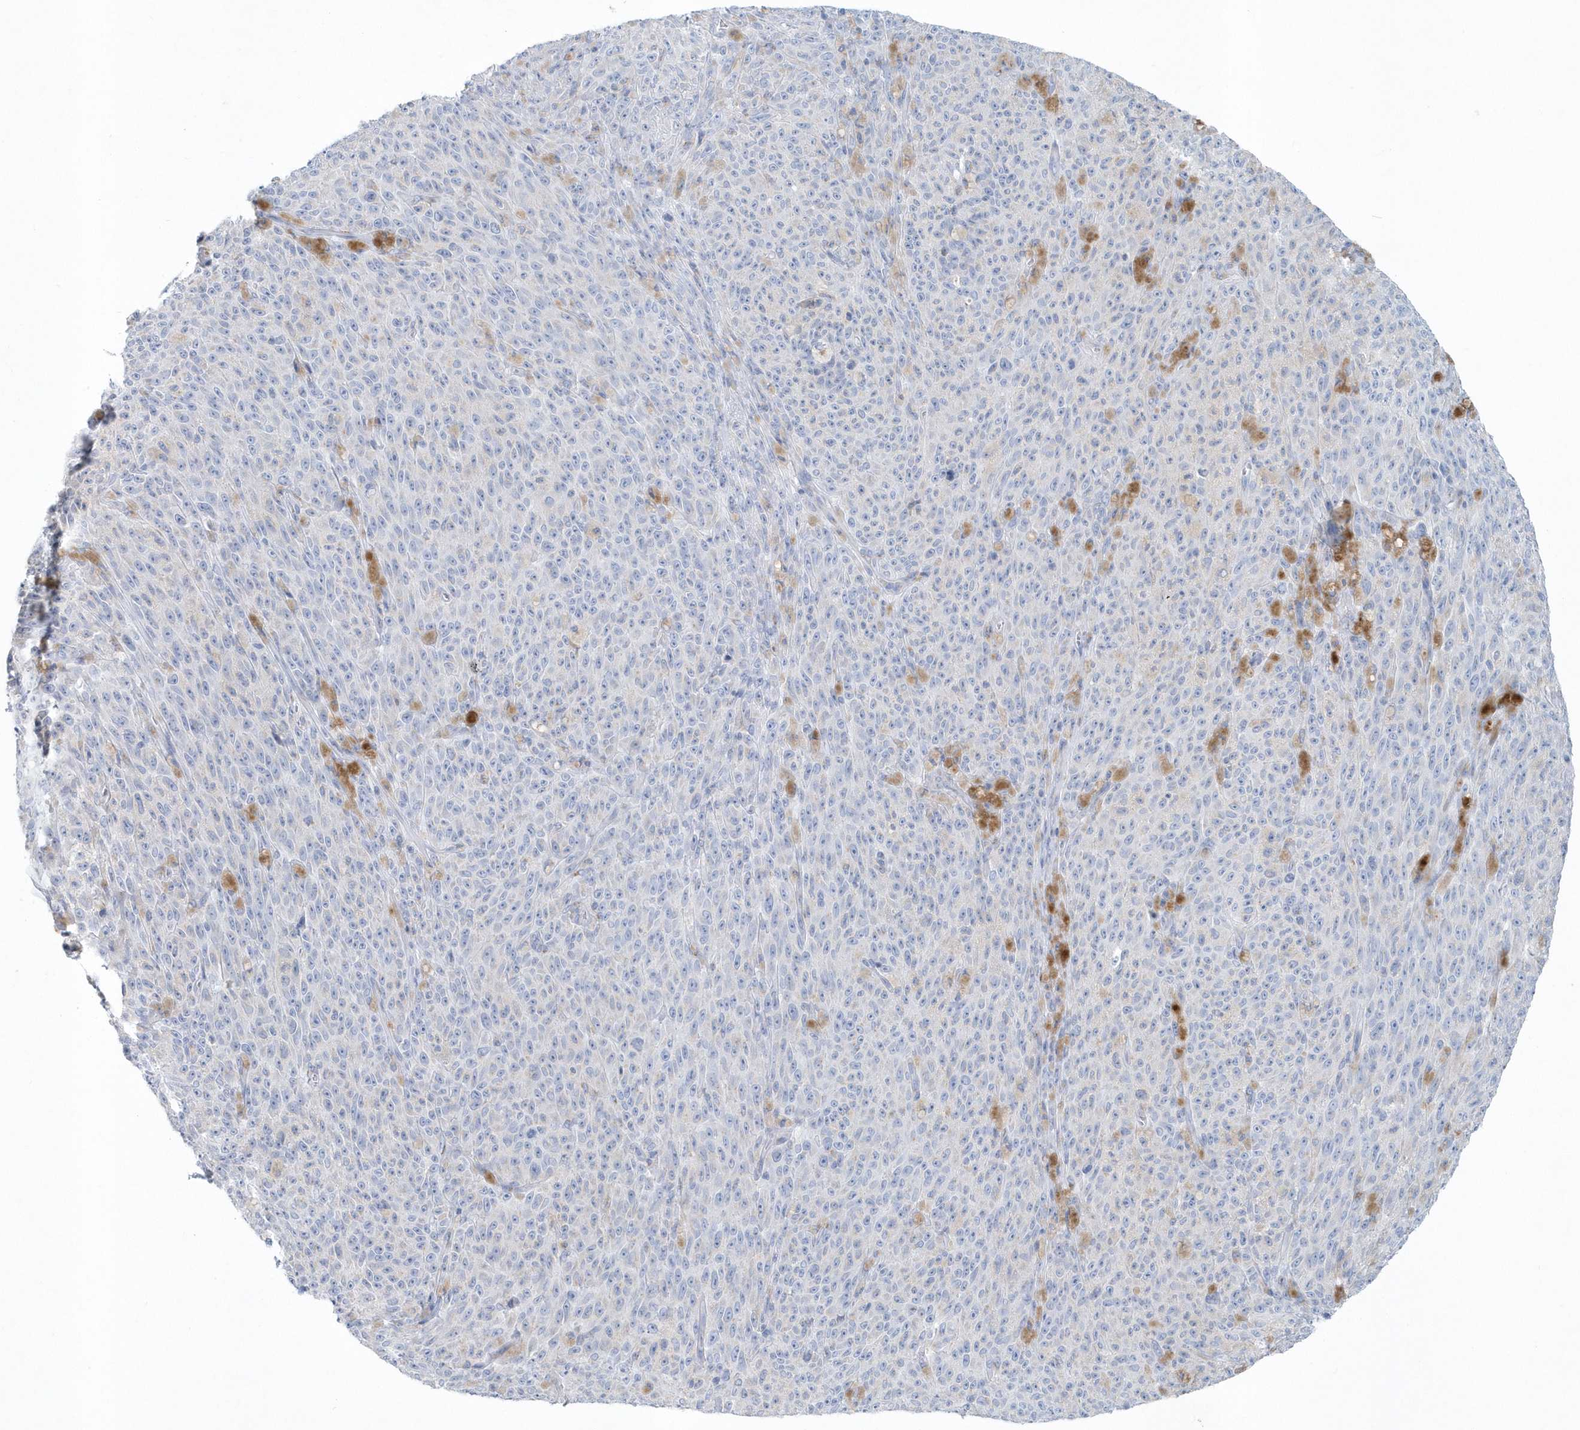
{"staining": {"intensity": "weak", "quantity": "25%-75%", "location": "cytoplasmic/membranous"}, "tissue": "melanoma", "cell_type": "Tumor cells", "image_type": "cancer", "snomed": [{"axis": "morphology", "description": "Malignant melanoma, NOS"}, {"axis": "topography", "description": "Skin"}], "caption": "The image shows a brown stain indicating the presence of a protein in the cytoplasmic/membranous of tumor cells in malignant melanoma. The staining was performed using DAB to visualize the protein expression in brown, while the nuclei were stained in blue with hematoxylin (Magnification: 20x).", "gene": "SPATA18", "patient": {"sex": "female", "age": 82}}